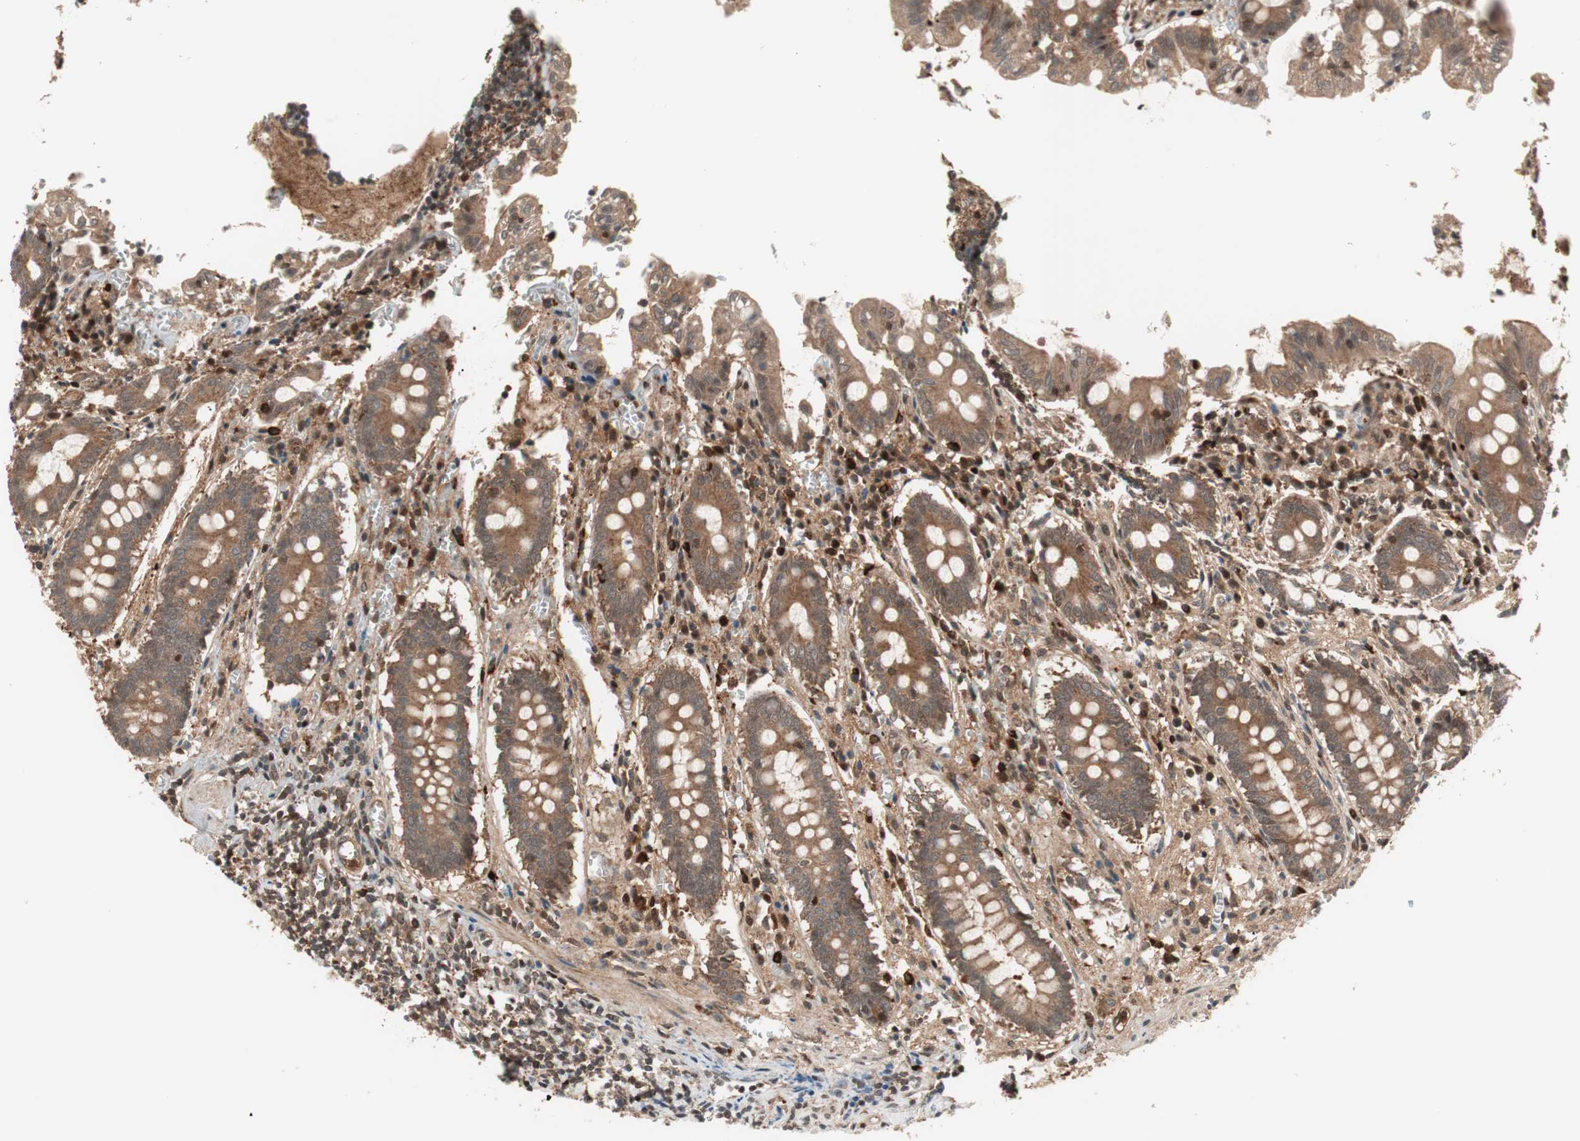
{"staining": {"intensity": "moderate", "quantity": ">75%", "location": "cytoplasmic/membranous"}, "tissue": "appendix", "cell_type": "Glandular cells", "image_type": "normal", "snomed": [{"axis": "morphology", "description": "Normal tissue, NOS"}, {"axis": "topography", "description": "Appendix"}], "caption": "Immunohistochemistry (DAB (3,3'-diaminobenzidine)) staining of normal appendix reveals moderate cytoplasmic/membranous protein expression in approximately >75% of glandular cells.", "gene": "PRKG2", "patient": {"sex": "female", "age": 50}}